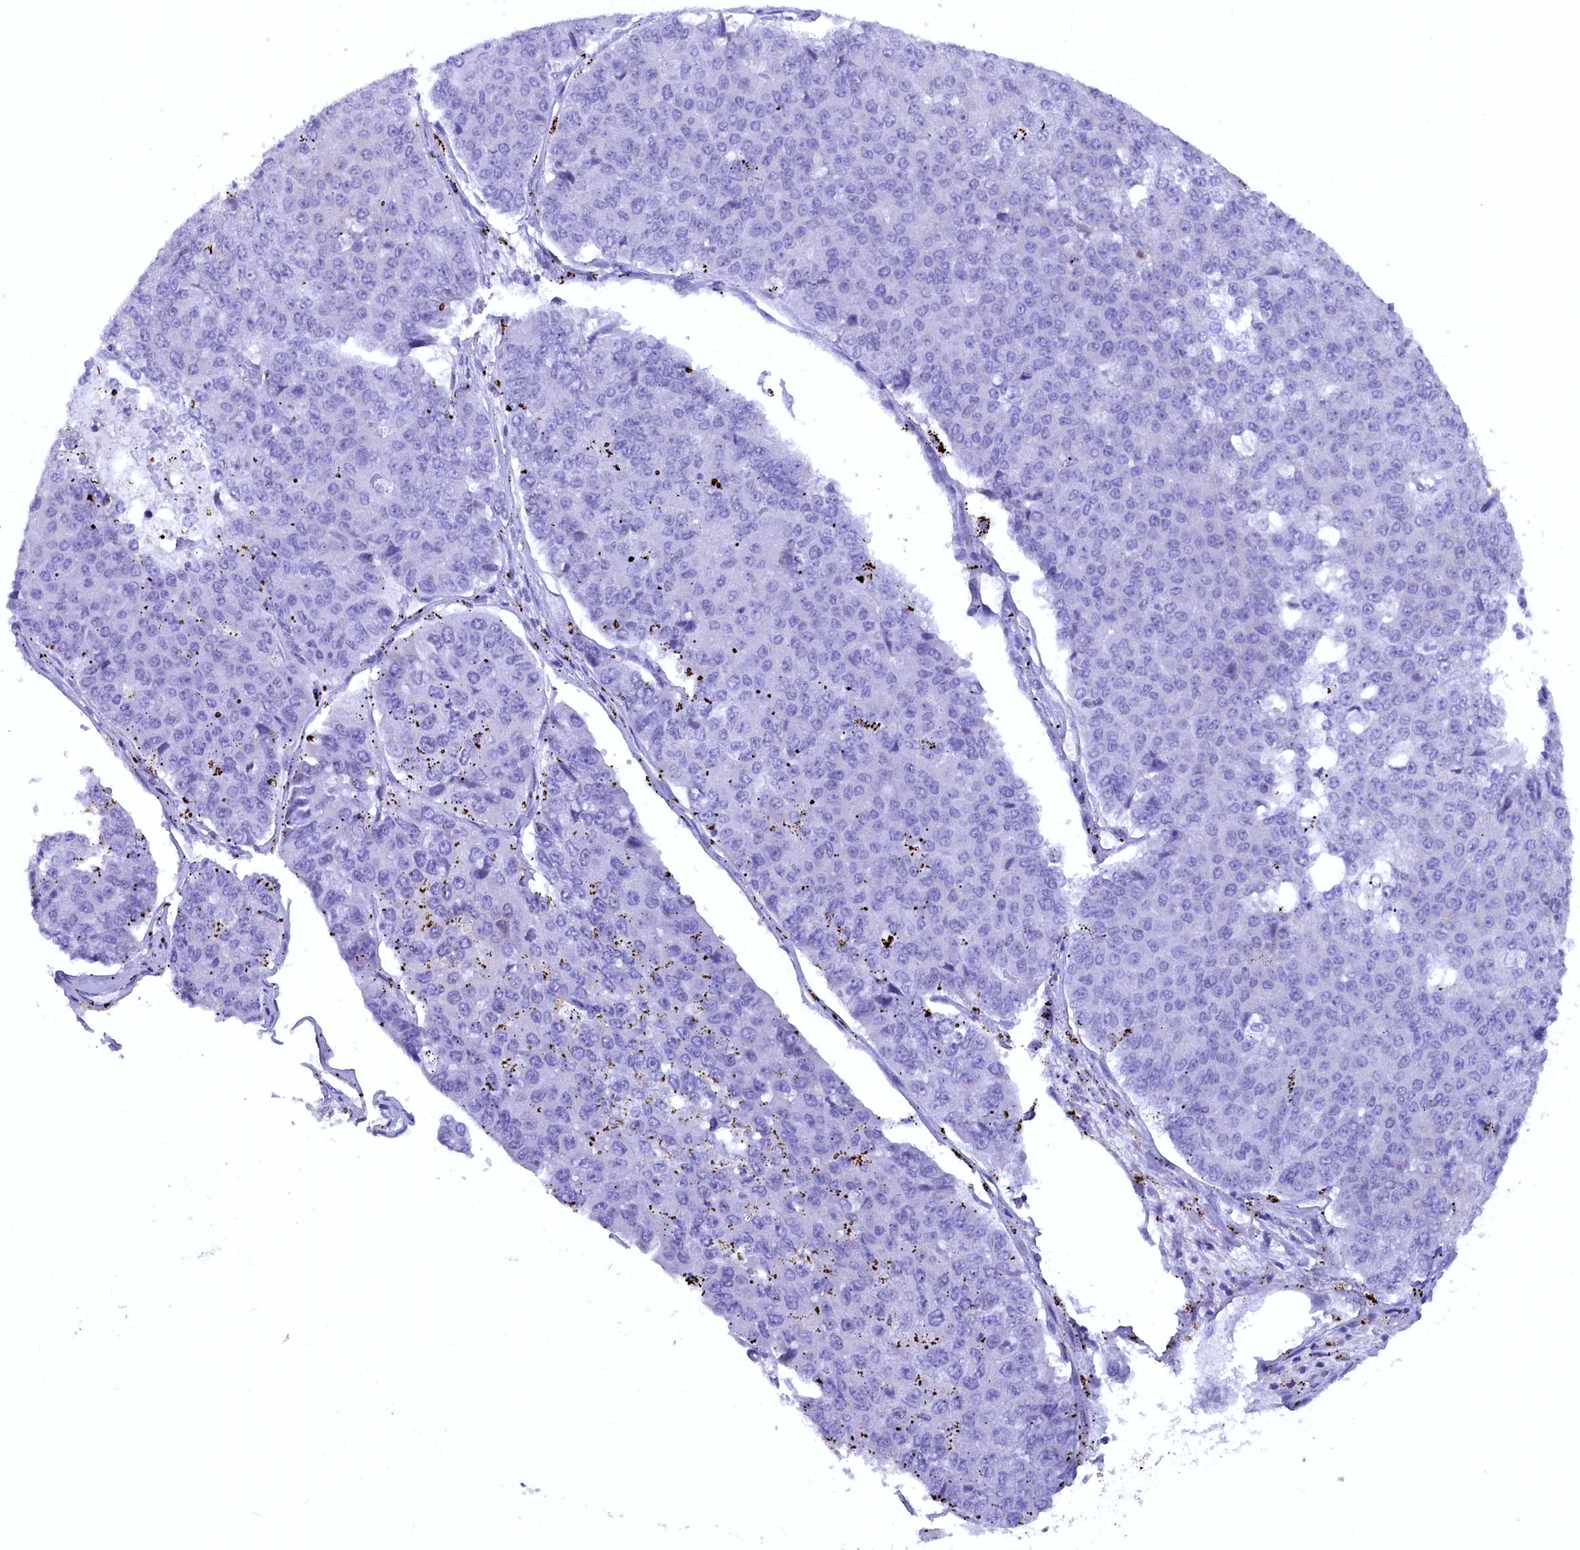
{"staining": {"intensity": "negative", "quantity": "none", "location": "none"}, "tissue": "pancreatic cancer", "cell_type": "Tumor cells", "image_type": "cancer", "snomed": [{"axis": "morphology", "description": "Adenocarcinoma, NOS"}, {"axis": "topography", "description": "Pancreas"}], "caption": "Protein analysis of adenocarcinoma (pancreatic) shows no significant expression in tumor cells.", "gene": "ZSWIM4", "patient": {"sex": "male", "age": 50}}